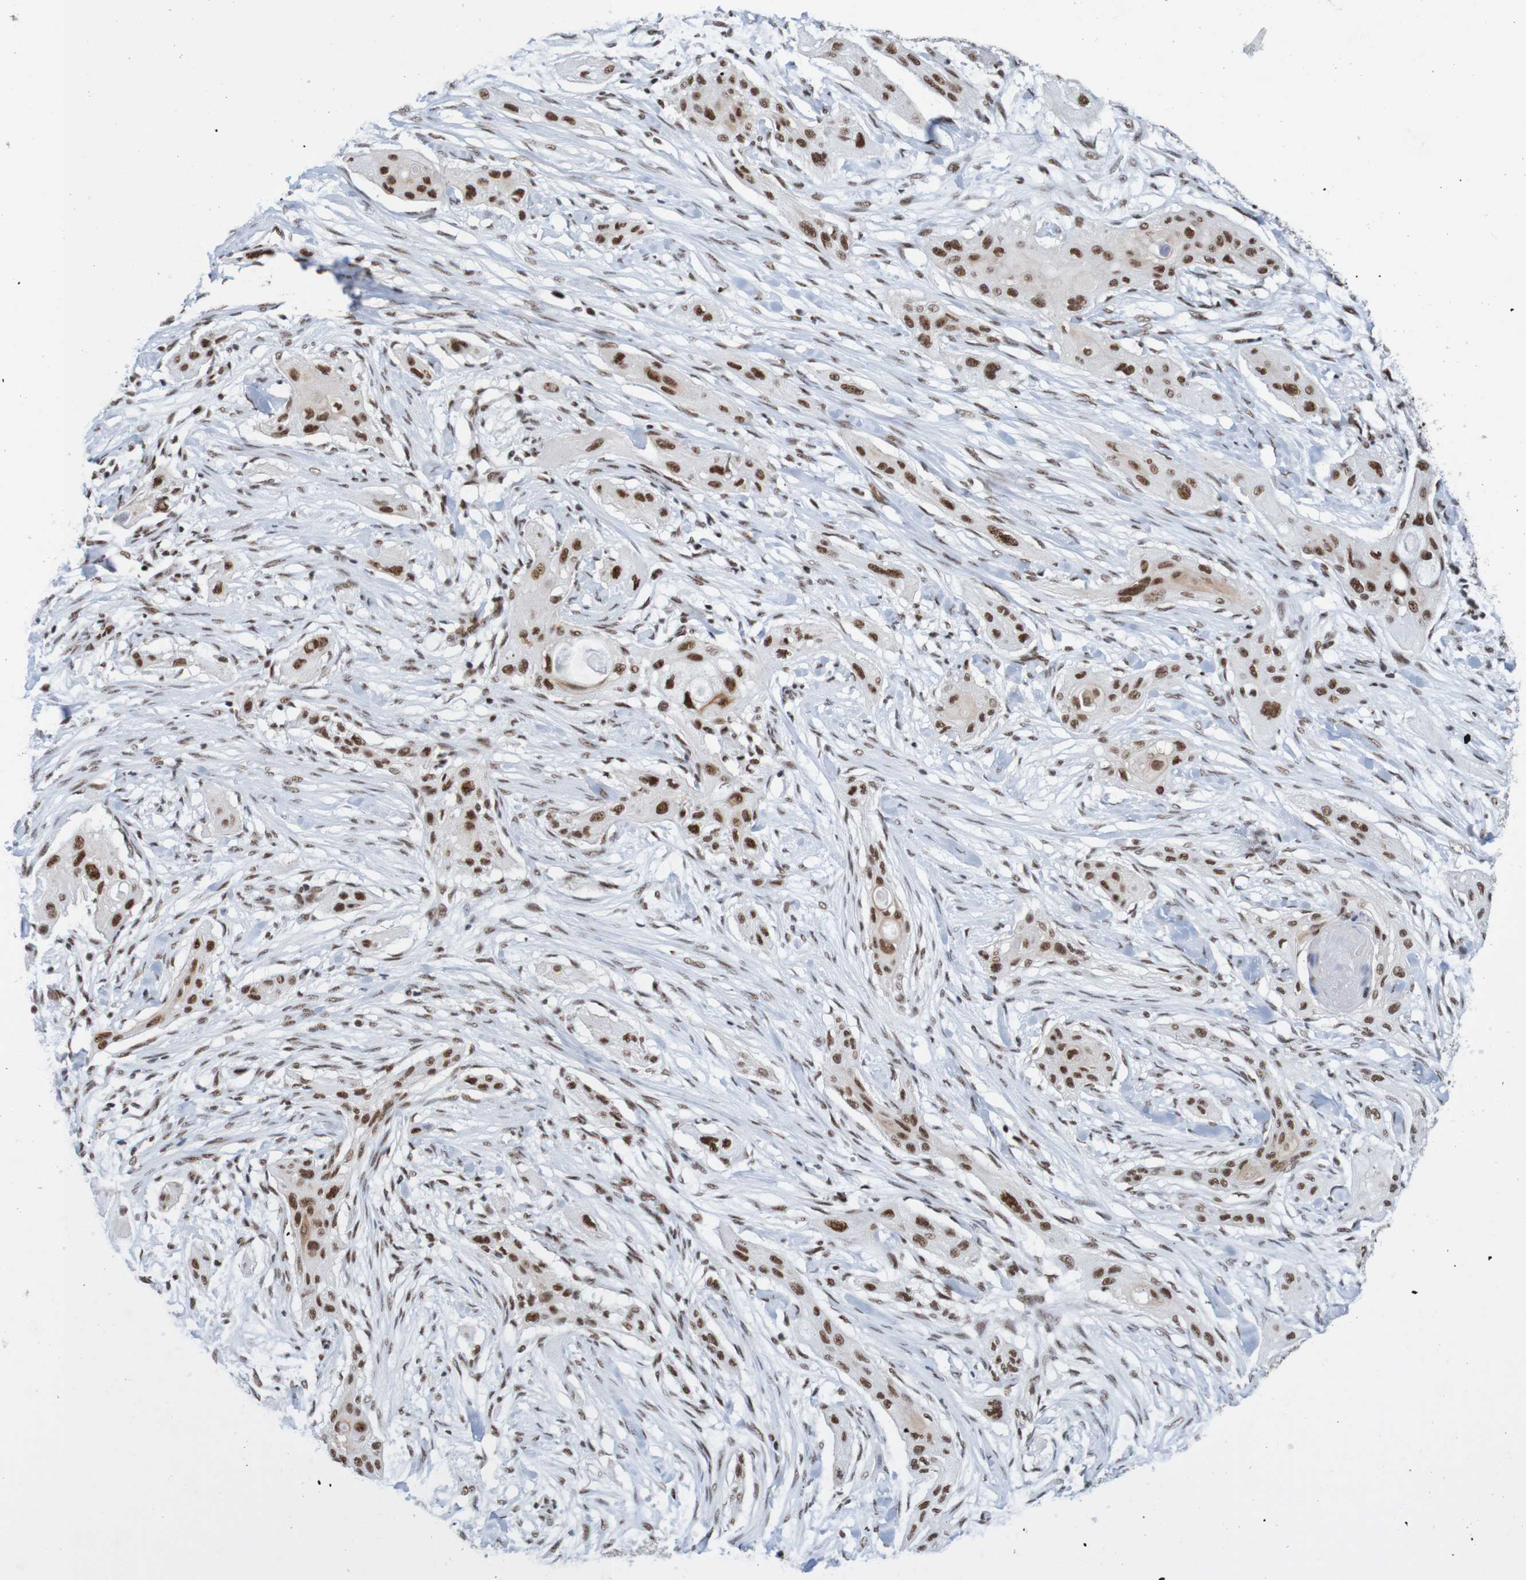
{"staining": {"intensity": "strong", "quantity": ">75%", "location": "nuclear"}, "tissue": "lung cancer", "cell_type": "Tumor cells", "image_type": "cancer", "snomed": [{"axis": "morphology", "description": "Squamous cell carcinoma, NOS"}, {"axis": "topography", "description": "Lung"}], "caption": "Protein positivity by immunohistochemistry reveals strong nuclear positivity in about >75% of tumor cells in lung squamous cell carcinoma.", "gene": "THRAP3", "patient": {"sex": "female", "age": 47}}